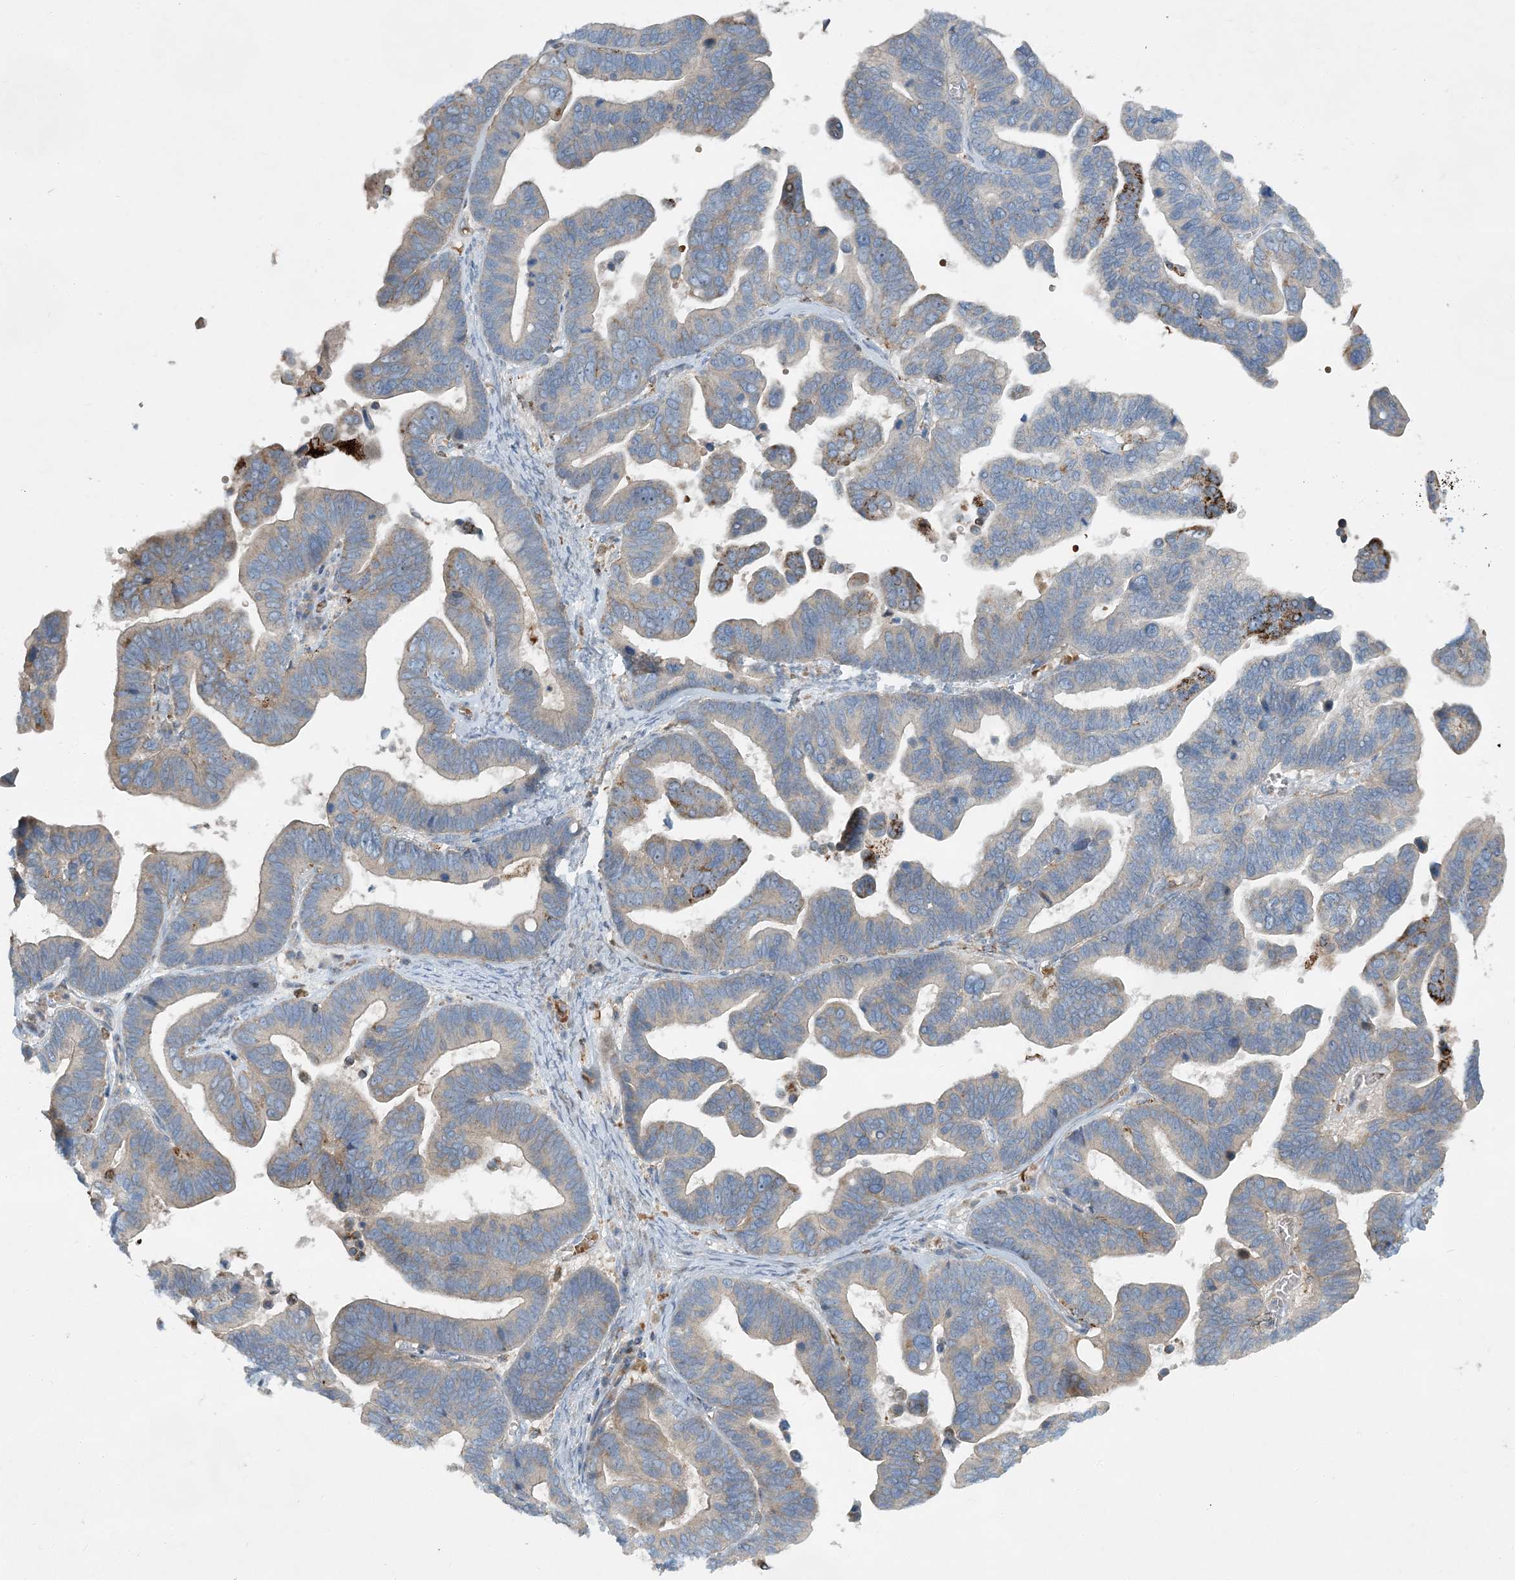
{"staining": {"intensity": "weak", "quantity": "25%-75%", "location": "cytoplasmic/membranous"}, "tissue": "ovarian cancer", "cell_type": "Tumor cells", "image_type": "cancer", "snomed": [{"axis": "morphology", "description": "Cystadenocarcinoma, serous, NOS"}, {"axis": "topography", "description": "Ovary"}], "caption": "DAB immunohistochemical staining of human ovarian serous cystadenocarcinoma exhibits weak cytoplasmic/membranous protein expression in about 25%-75% of tumor cells.", "gene": "LTN1", "patient": {"sex": "female", "age": 56}}